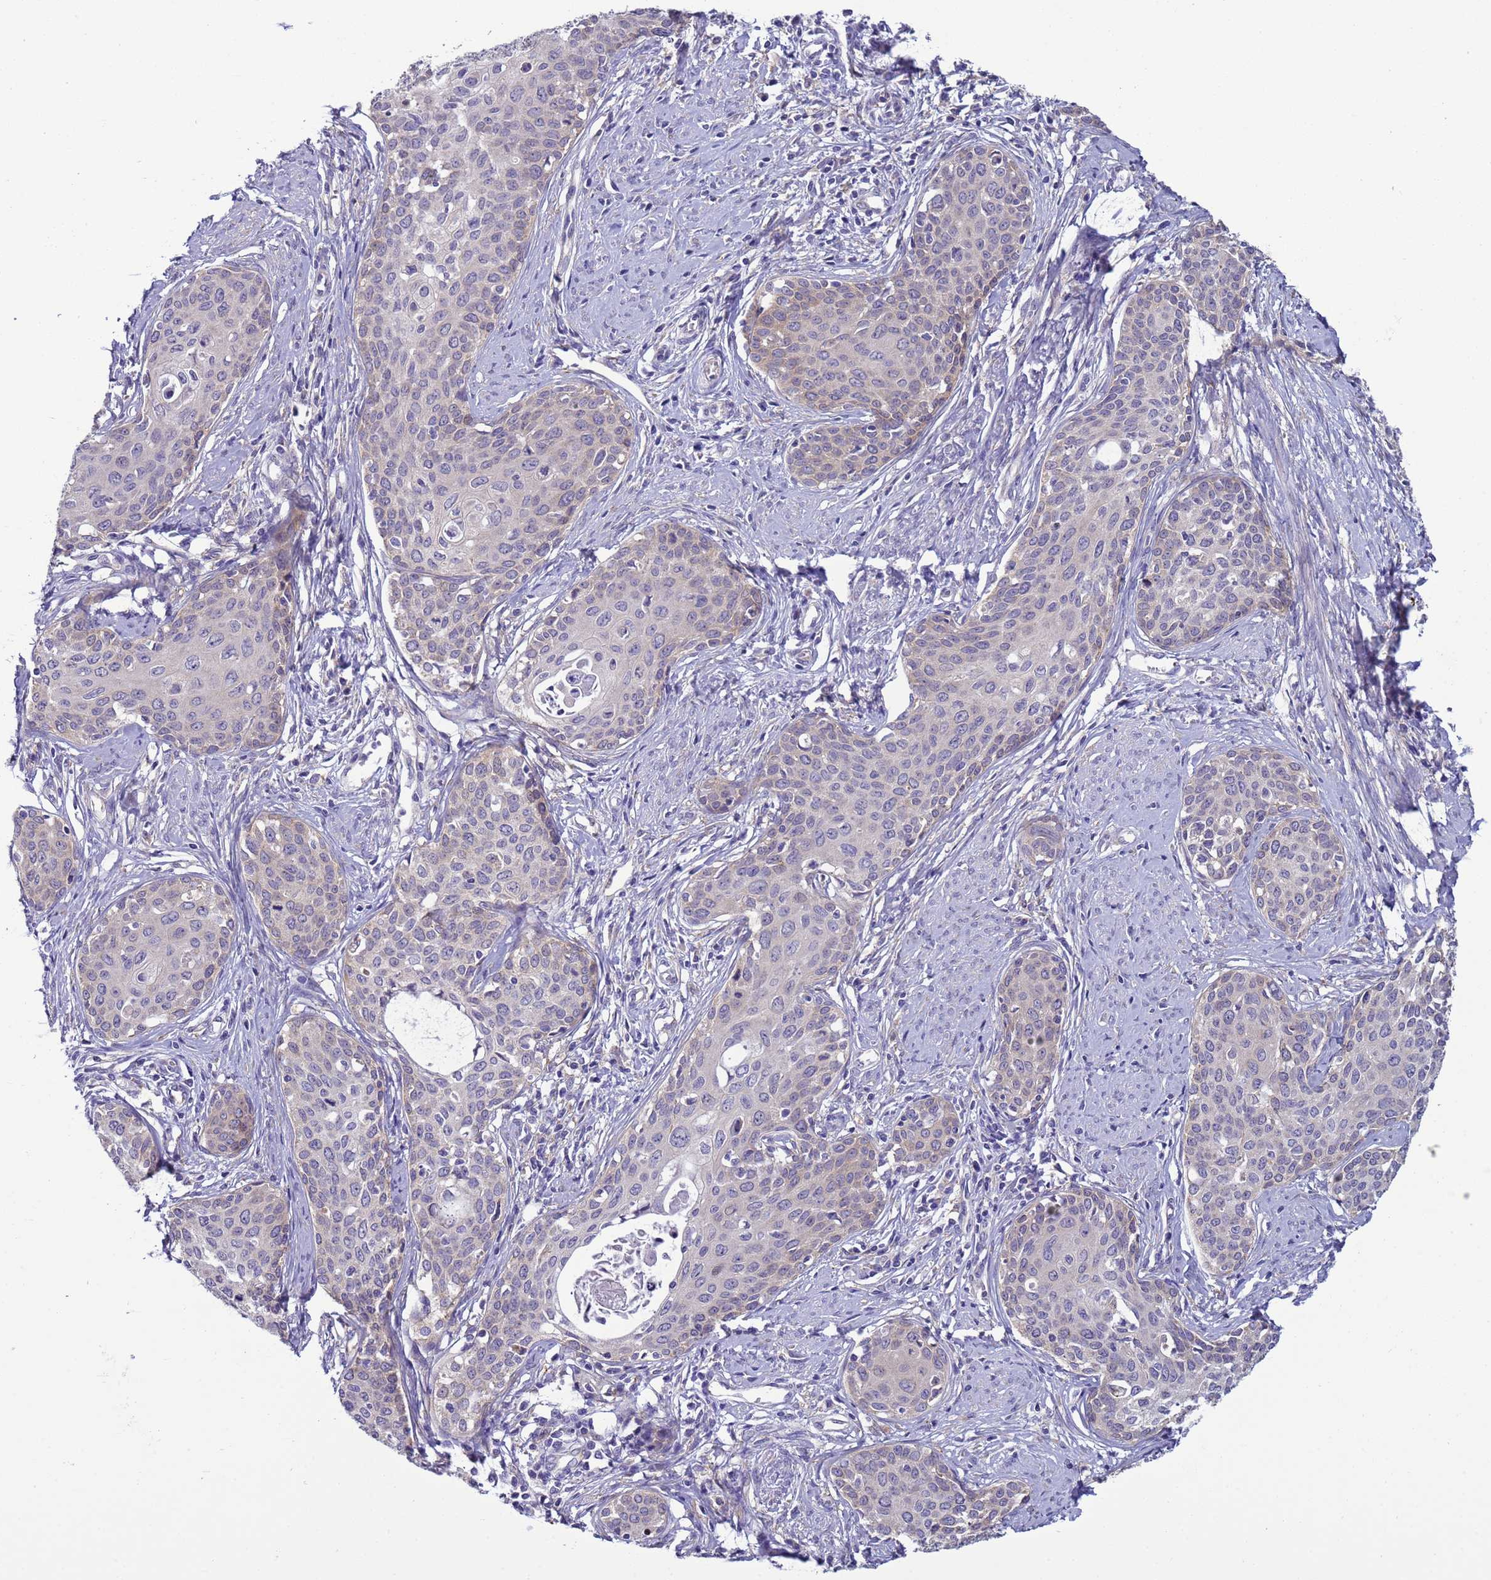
{"staining": {"intensity": "negative", "quantity": "none", "location": "none"}, "tissue": "cervical cancer", "cell_type": "Tumor cells", "image_type": "cancer", "snomed": [{"axis": "morphology", "description": "Squamous cell carcinoma, NOS"}, {"axis": "topography", "description": "Cervix"}], "caption": "The photomicrograph displays no staining of tumor cells in cervical cancer.", "gene": "ABHD17B", "patient": {"sex": "female", "age": 46}}